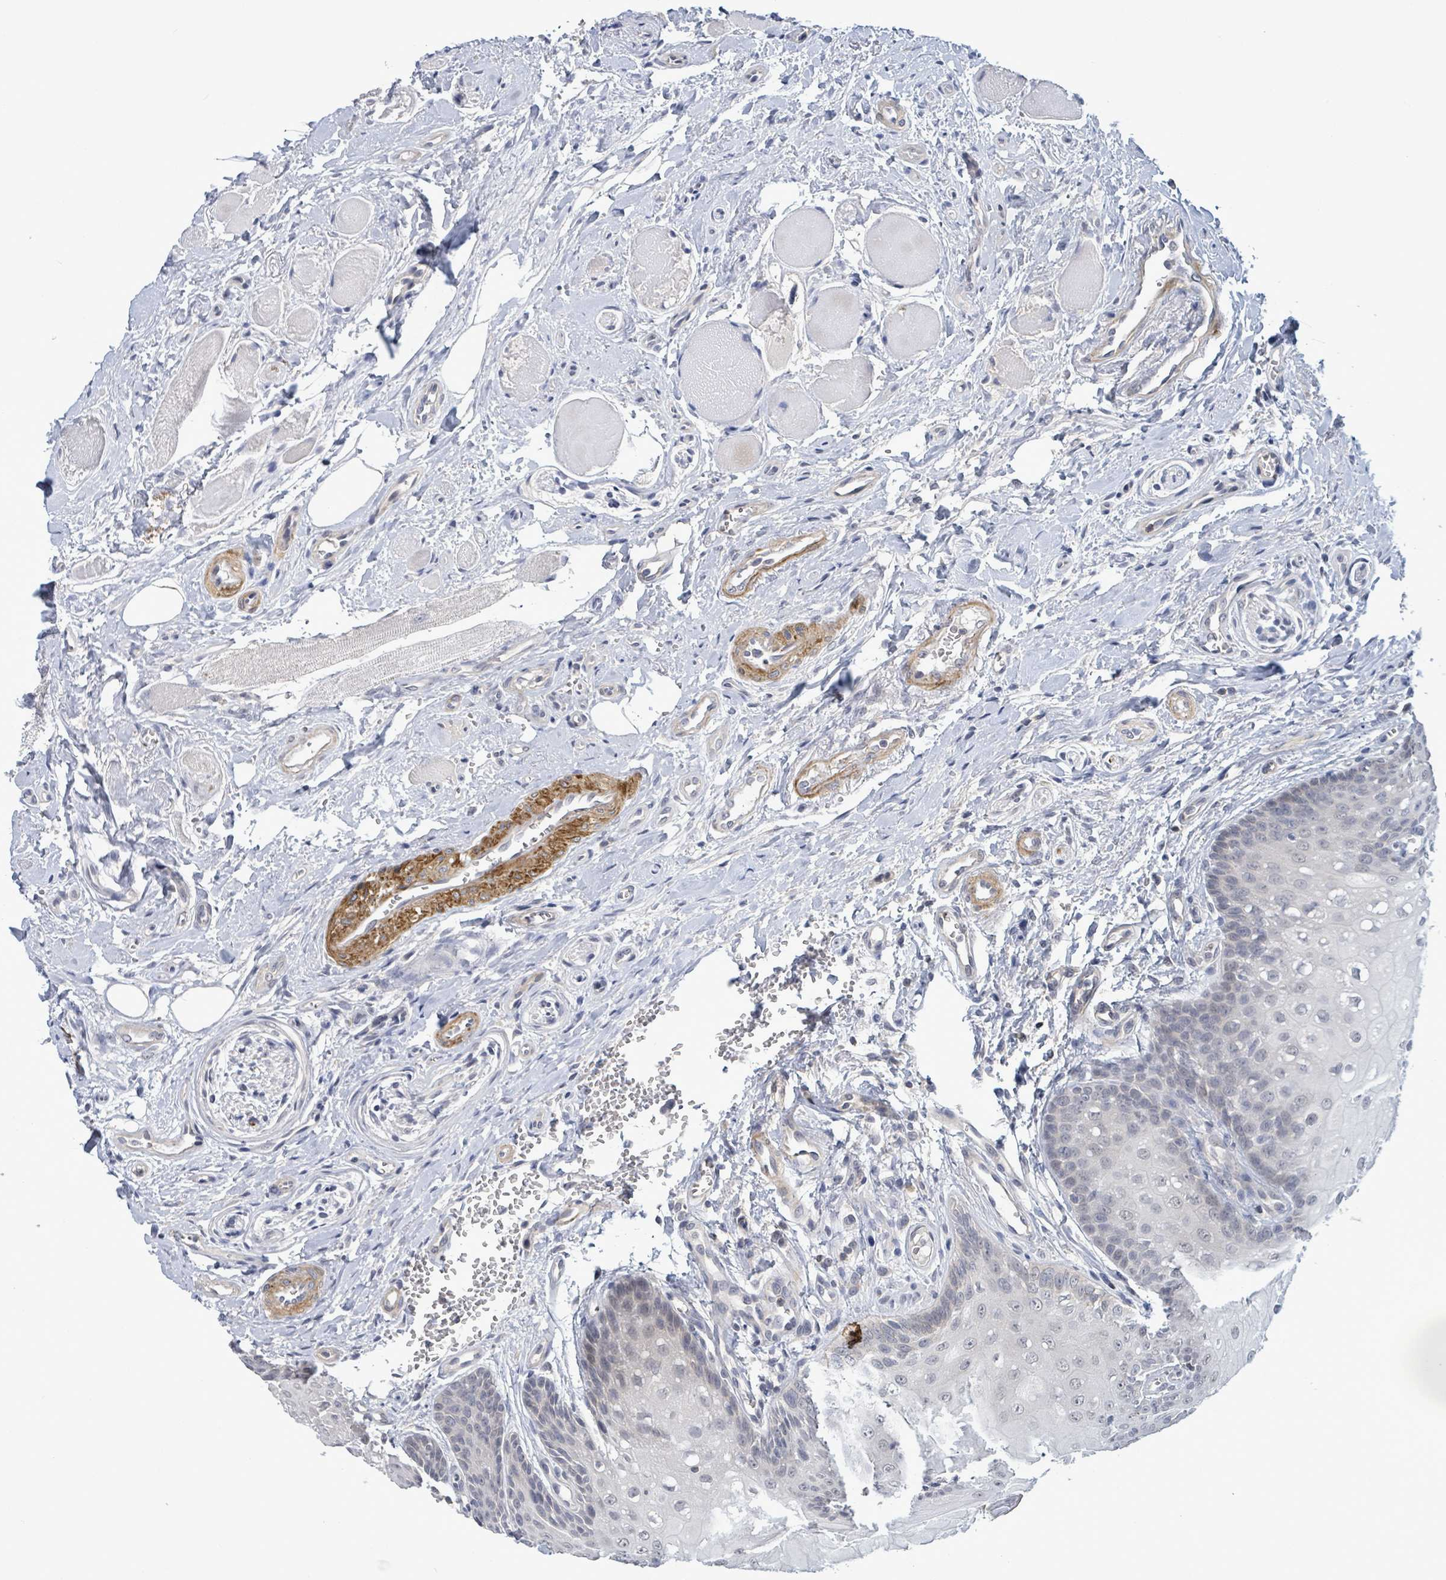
{"staining": {"intensity": "negative", "quantity": "none", "location": "none"}, "tissue": "oral mucosa", "cell_type": "Squamous epithelial cells", "image_type": "normal", "snomed": [{"axis": "morphology", "description": "Normal tissue, NOS"}, {"axis": "morphology", "description": "Squamous cell carcinoma, NOS"}, {"axis": "topography", "description": "Oral tissue"}, {"axis": "topography", "description": "Tounge, NOS"}, {"axis": "topography", "description": "Head-Neck"}], "caption": "Immunohistochemistry histopathology image of benign oral mucosa: oral mucosa stained with DAB (3,3'-diaminobenzidine) displays no significant protein positivity in squamous epithelial cells. The staining is performed using DAB brown chromogen with nuclei counter-stained in using hematoxylin.", "gene": "AMMECR1", "patient": {"sex": "male", "age": 79}}